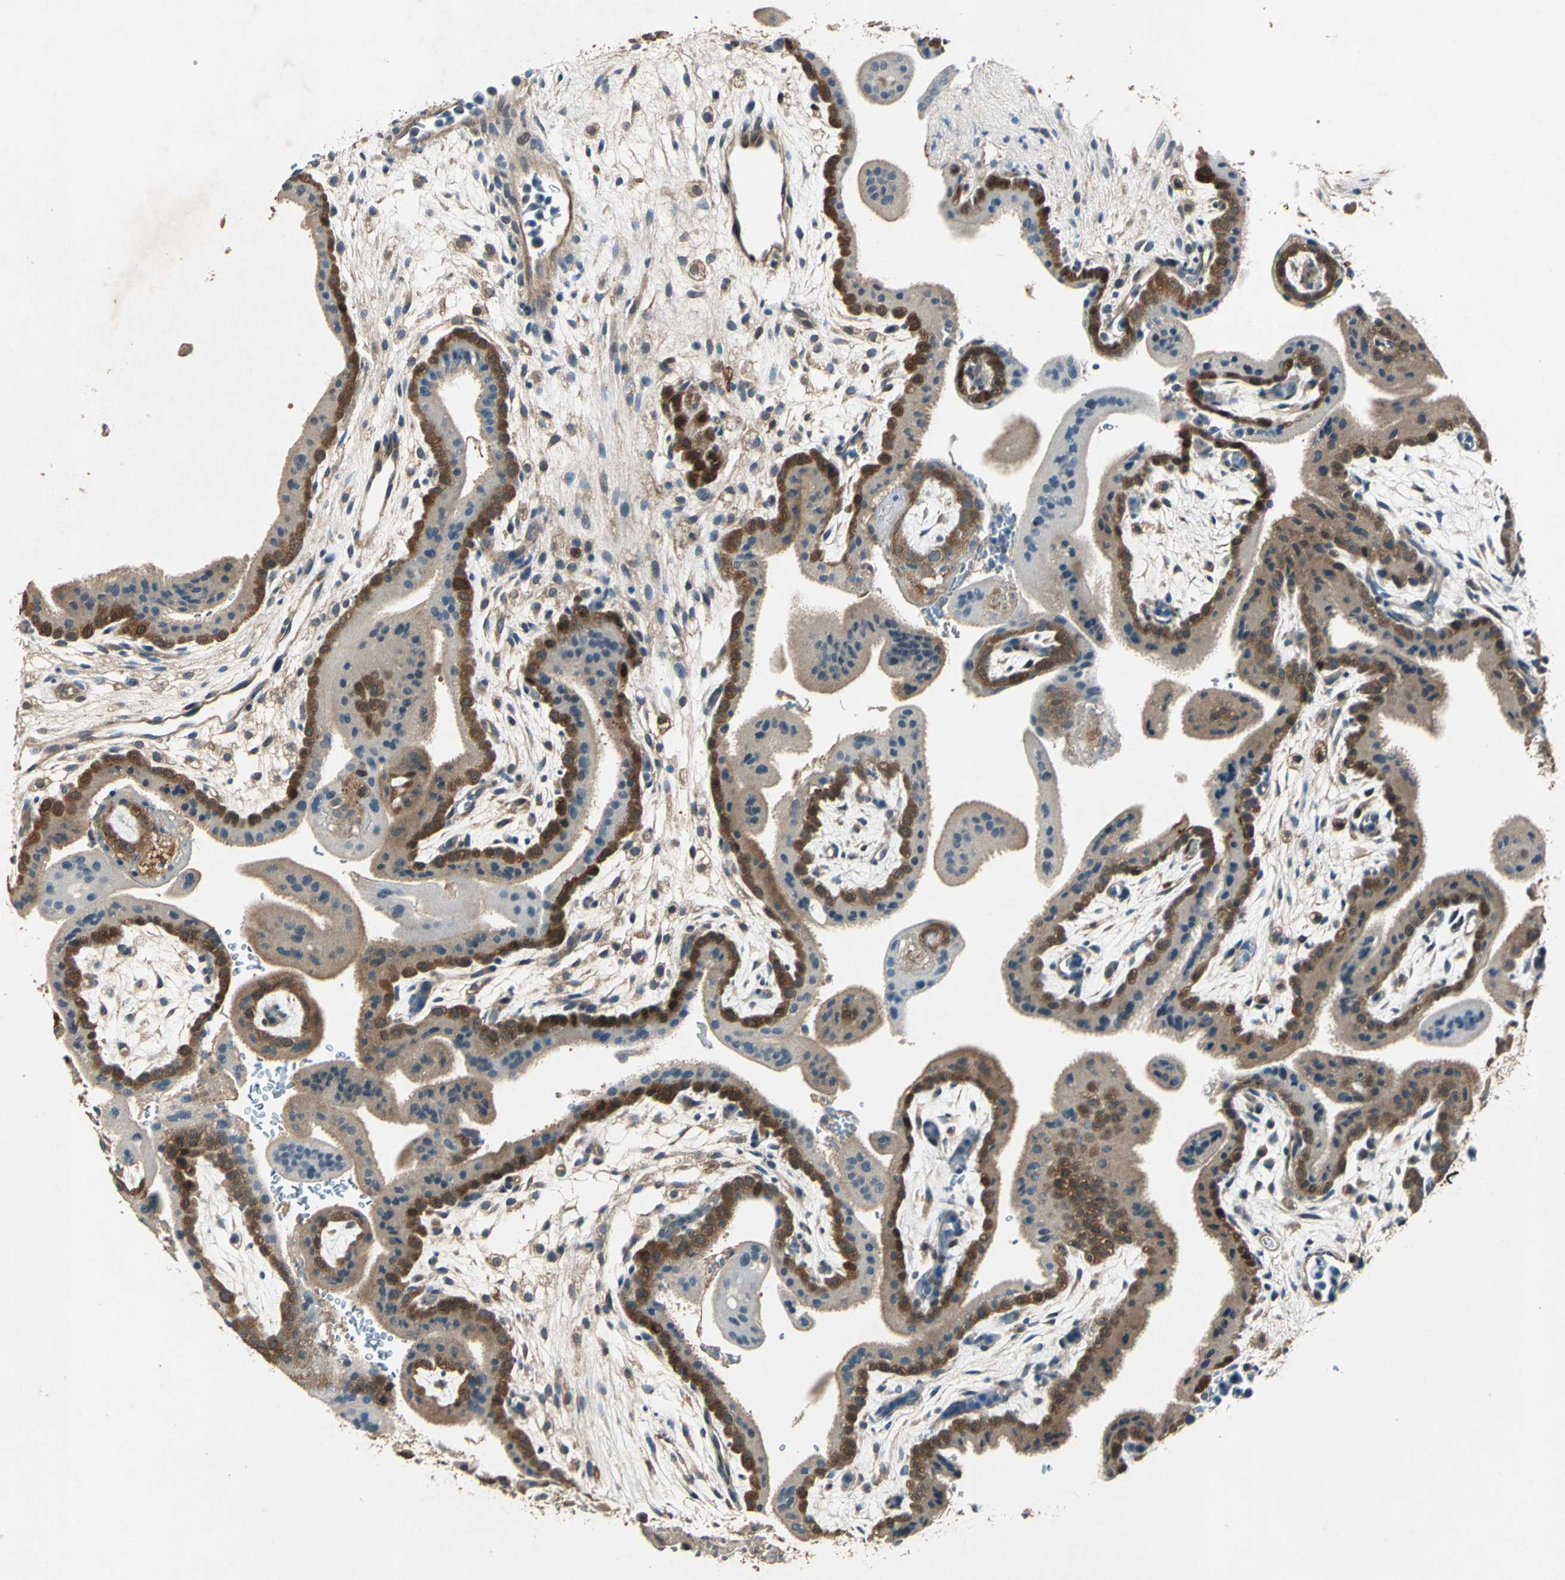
{"staining": {"intensity": "moderate", "quantity": "25%-75%", "location": "cytoplasmic/membranous"}, "tissue": "placenta", "cell_type": "Trophoblastic cells", "image_type": "normal", "snomed": [{"axis": "morphology", "description": "Normal tissue, NOS"}, {"axis": "topography", "description": "Placenta"}], "caption": "An immunohistochemistry histopathology image of normal tissue is shown. Protein staining in brown highlights moderate cytoplasmic/membranous positivity in placenta within trophoblastic cells. The staining was performed using DAB (3,3'-diaminobenzidine) to visualize the protein expression in brown, while the nuclei were stained in blue with hematoxylin (Magnification: 20x).", "gene": "RRM2B", "patient": {"sex": "female", "age": 35}}